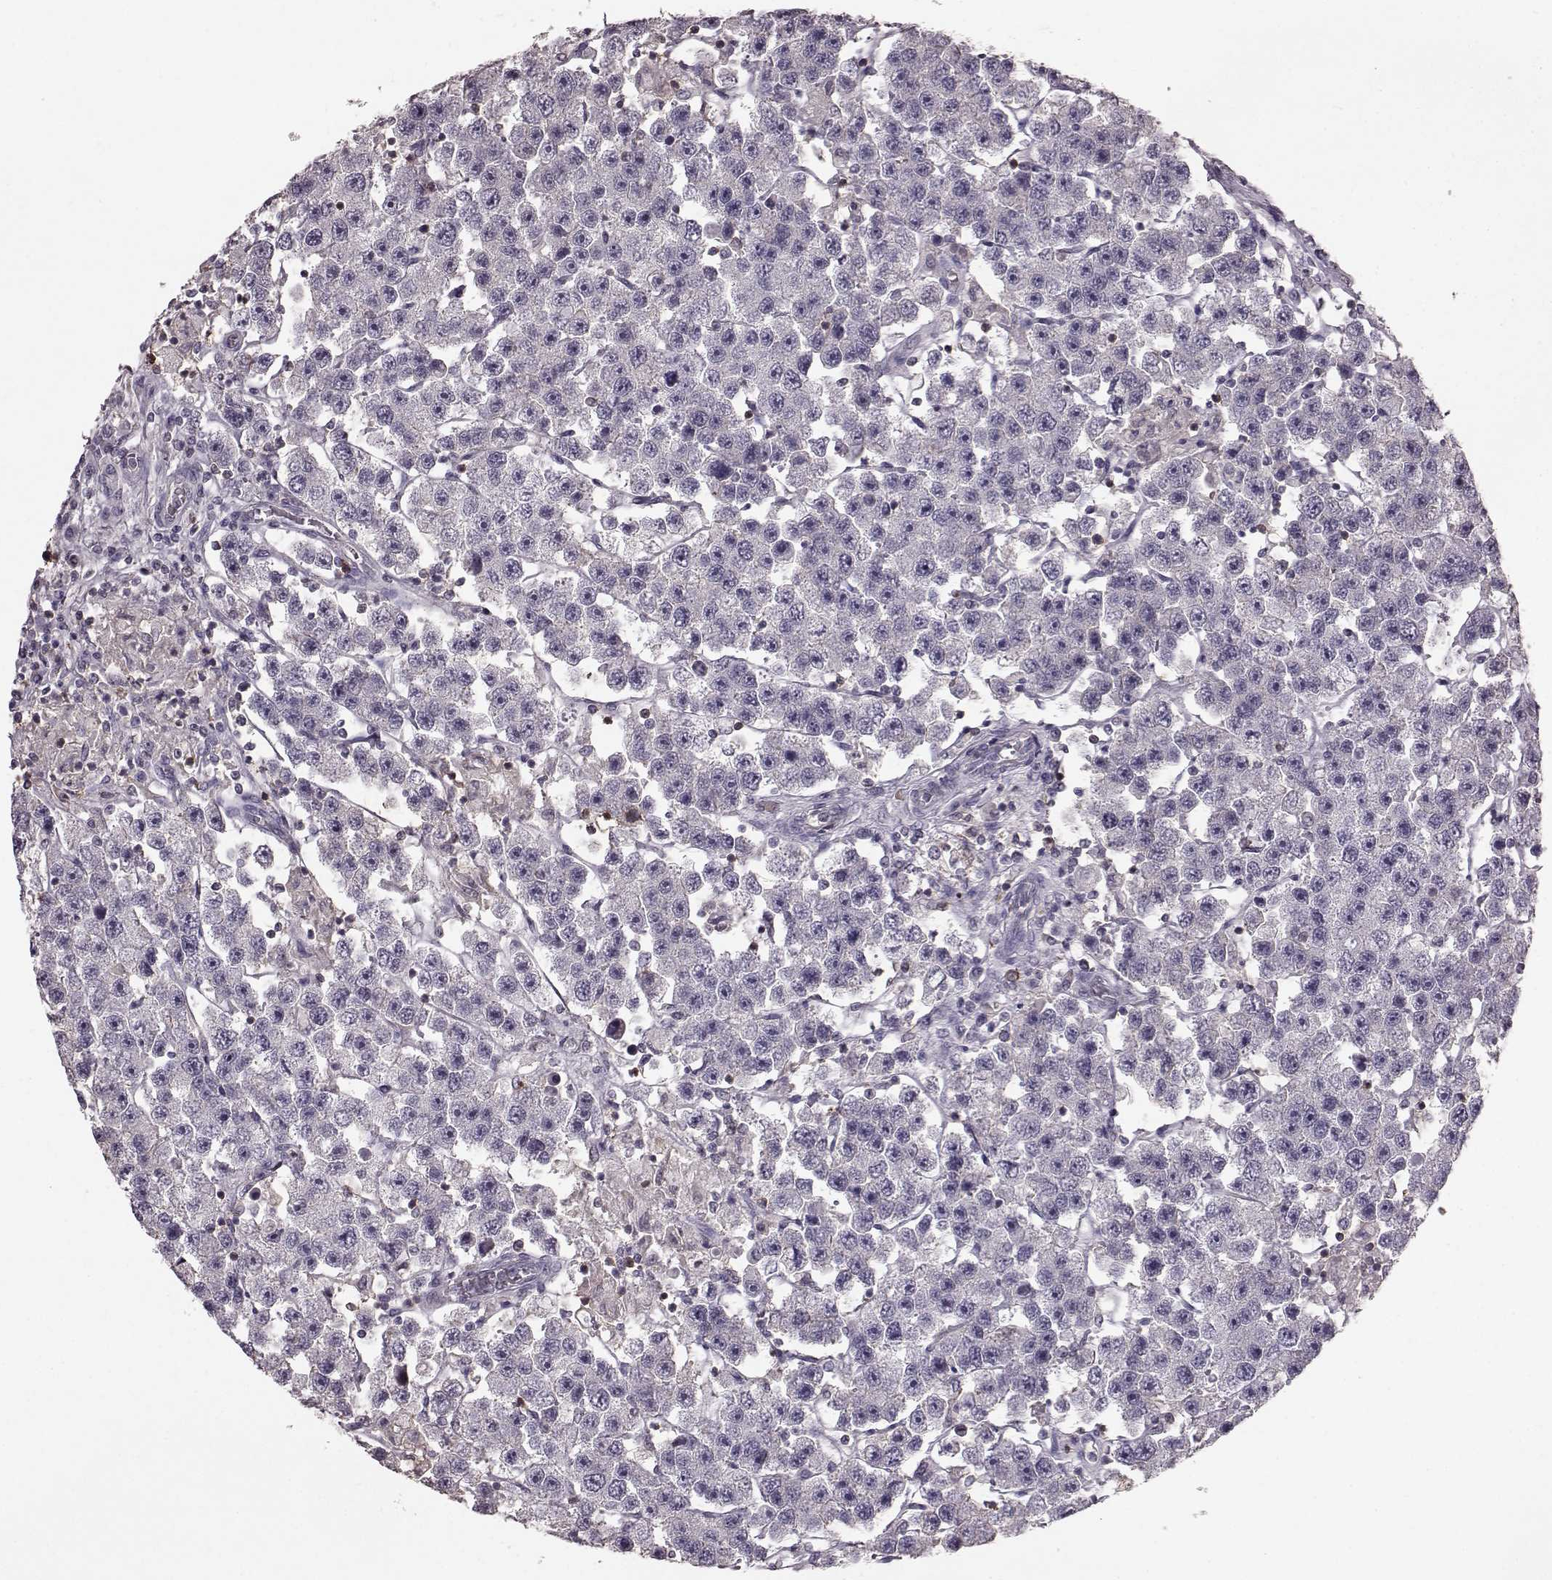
{"staining": {"intensity": "negative", "quantity": "none", "location": "none"}, "tissue": "testis cancer", "cell_type": "Tumor cells", "image_type": "cancer", "snomed": [{"axis": "morphology", "description": "Seminoma, NOS"}, {"axis": "topography", "description": "Testis"}], "caption": "Immunohistochemistry (IHC) histopathology image of human testis cancer stained for a protein (brown), which exhibits no expression in tumor cells.", "gene": "PDCD1", "patient": {"sex": "male", "age": 45}}